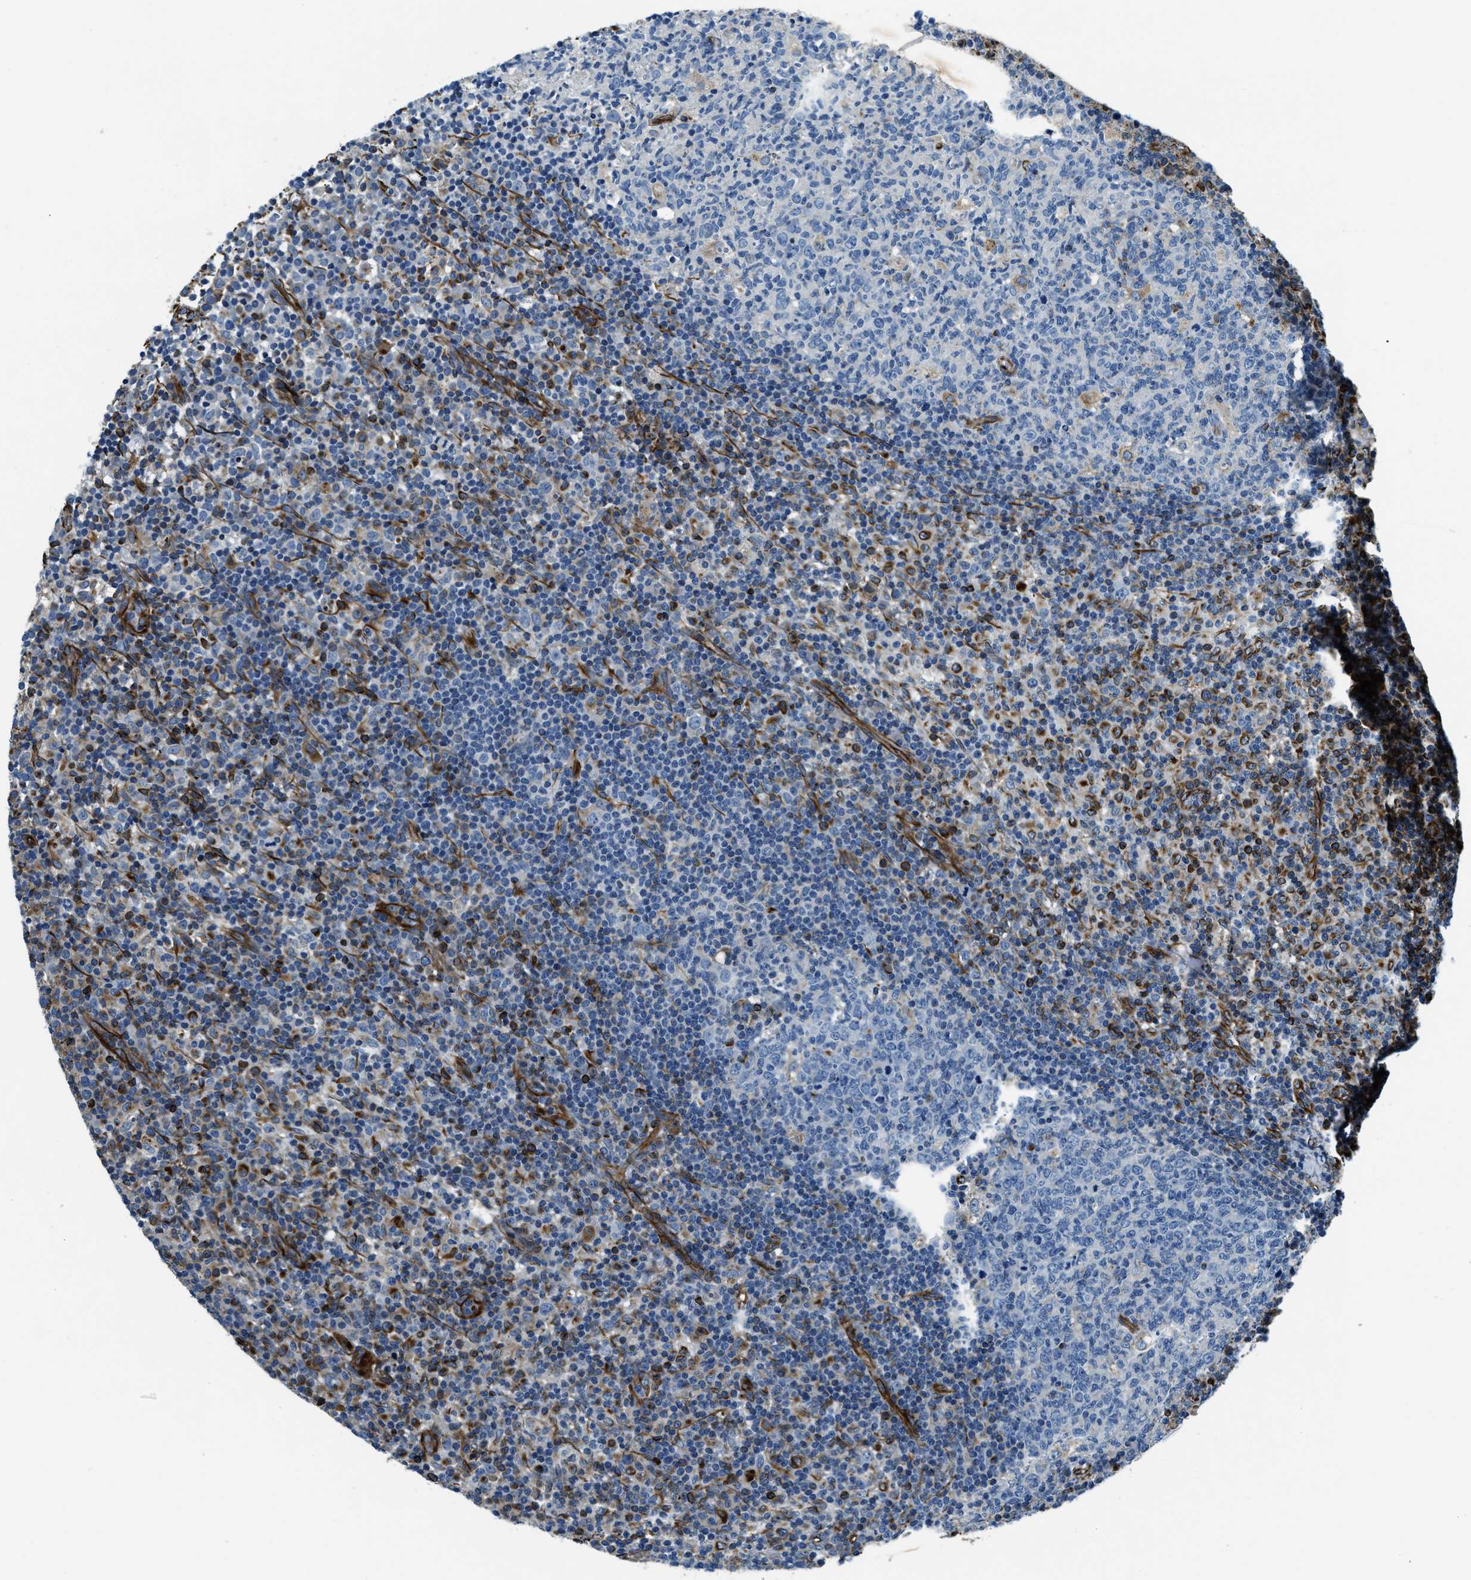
{"staining": {"intensity": "negative", "quantity": "none", "location": "none"}, "tissue": "lymph node", "cell_type": "Germinal center cells", "image_type": "normal", "snomed": [{"axis": "morphology", "description": "Normal tissue, NOS"}, {"axis": "morphology", "description": "Inflammation, NOS"}, {"axis": "topography", "description": "Lymph node"}], "caption": "IHC of normal human lymph node reveals no staining in germinal center cells.", "gene": "GNS", "patient": {"sex": "male", "age": 55}}